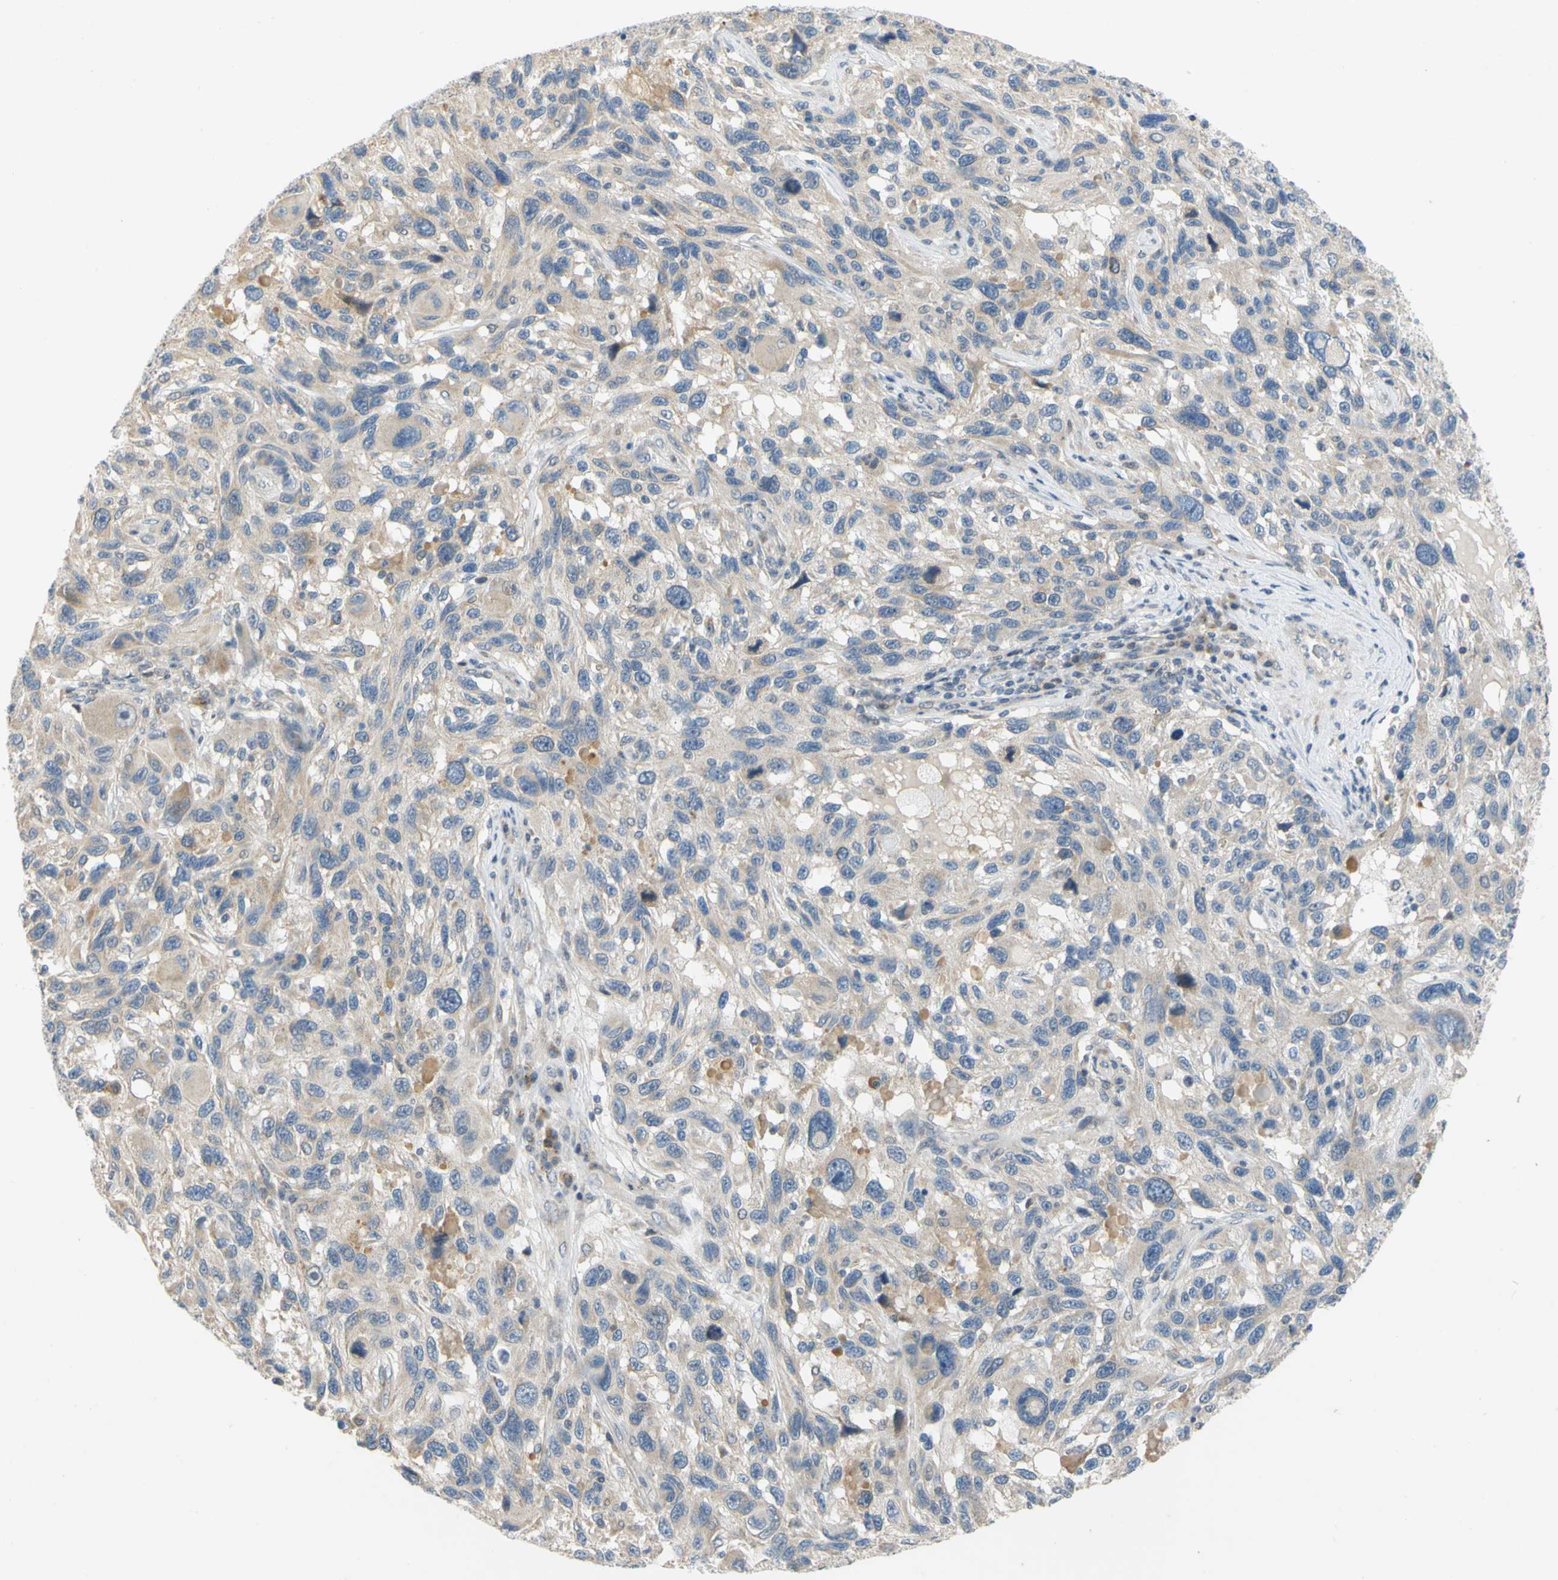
{"staining": {"intensity": "weak", "quantity": ">75%", "location": "cytoplasmic/membranous"}, "tissue": "melanoma", "cell_type": "Tumor cells", "image_type": "cancer", "snomed": [{"axis": "morphology", "description": "Malignant melanoma, NOS"}, {"axis": "topography", "description": "Skin"}], "caption": "A brown stain labels weak cytoplasmic/membranous staining of a protein in malignant melanoma tumor cells.", "gene": "CCNB2", "patient": {"sex": "male", "age": 53}}